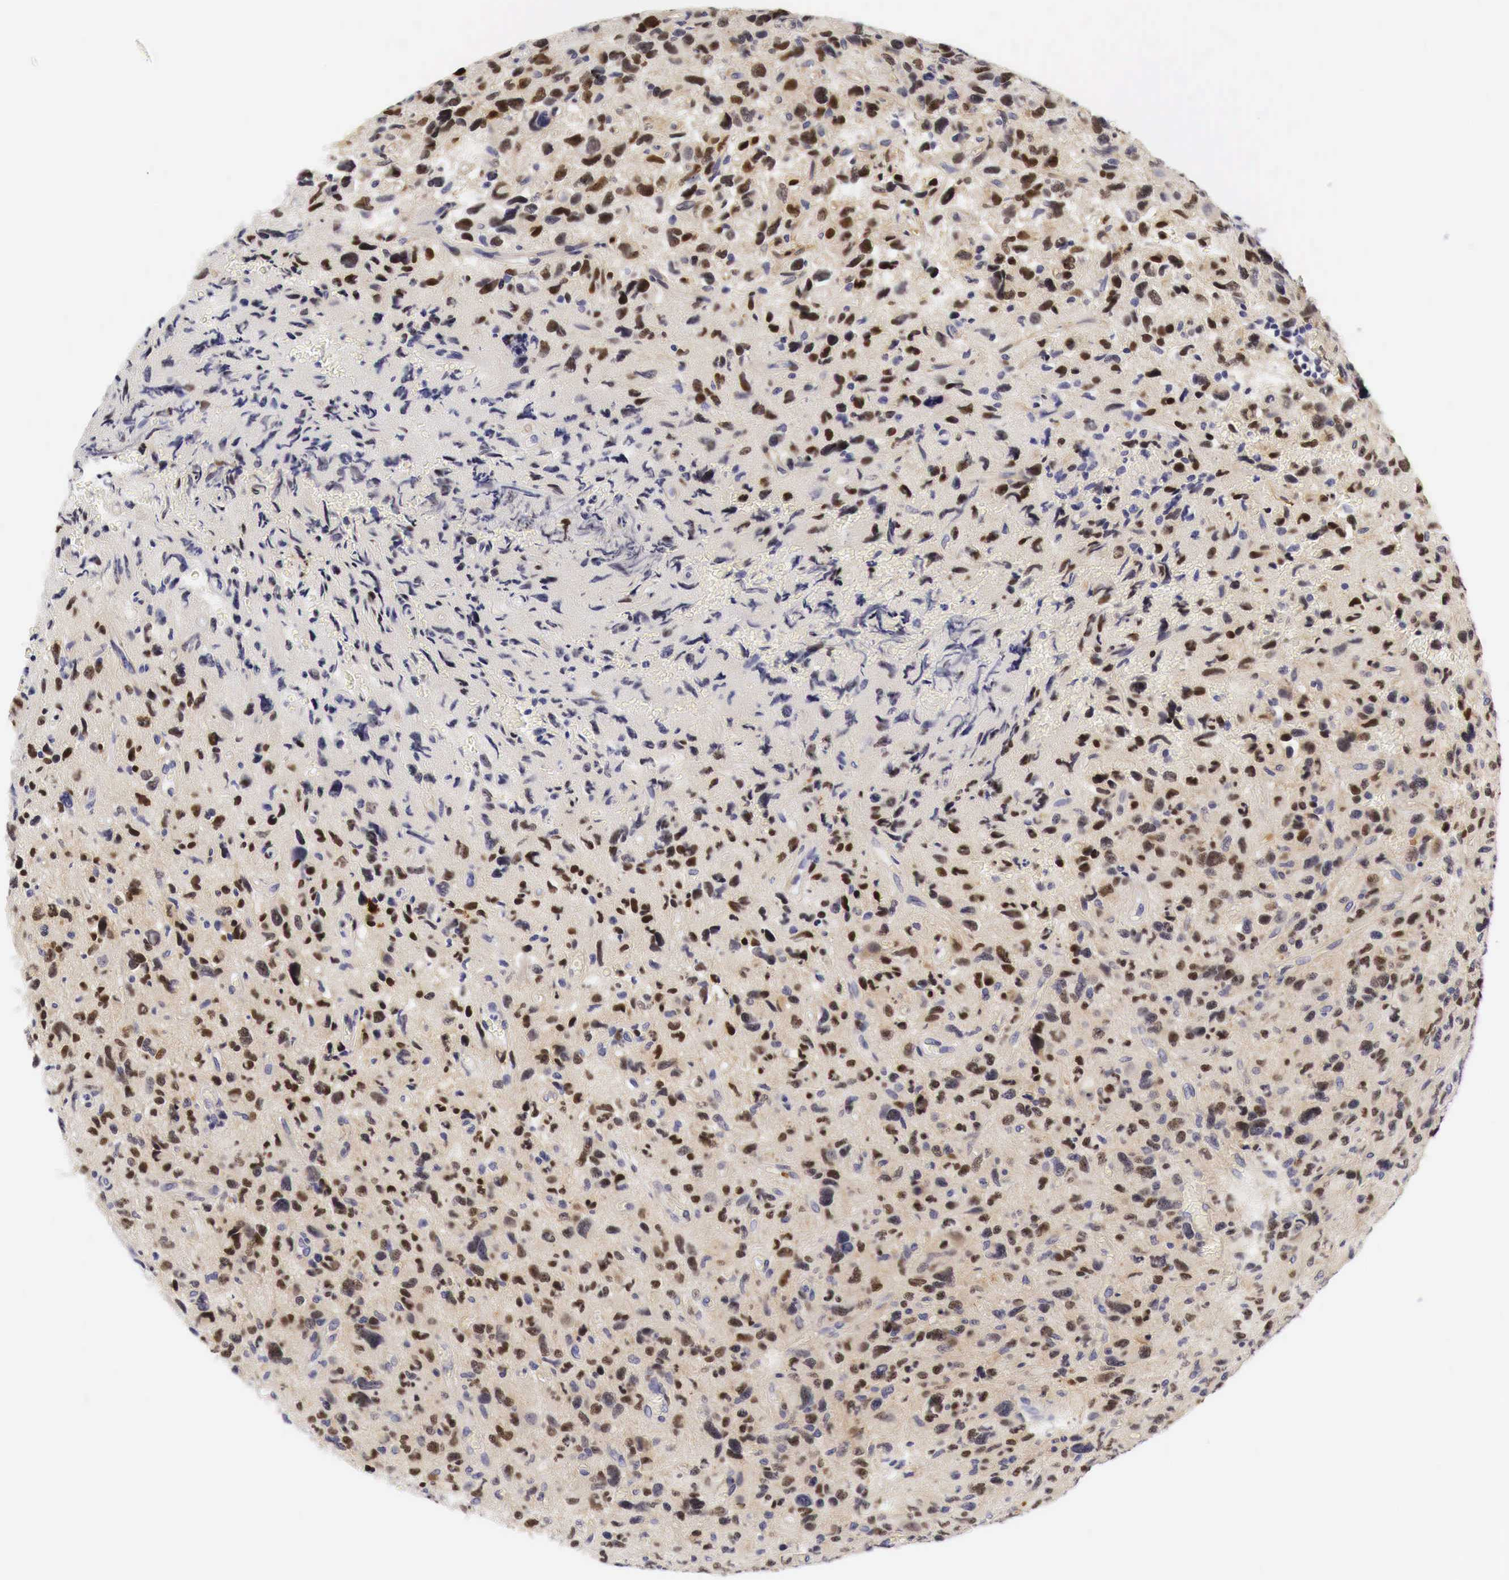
{"staining": {"intensity": "moderate", "quantity": "25%-75%", "location": "nuclear"}, "tissue": "glioma", "cell_type": "Tumor cells", "image_type": "cancer", "snomed": [{"axis": "morphology", "description": "Glioma, malignant, High grade"}, {"axis": "topography", "description": "Brain"}], "caption": "IHC photomicrograph of human malignant glioma (high-grade) stained for a protein (brown), which shows medium levels of moderate nuclear positivity in about 25%-75% of tumor cells.", "gene": "CASP3", "patient": {"sex": "female", "age": 60}}